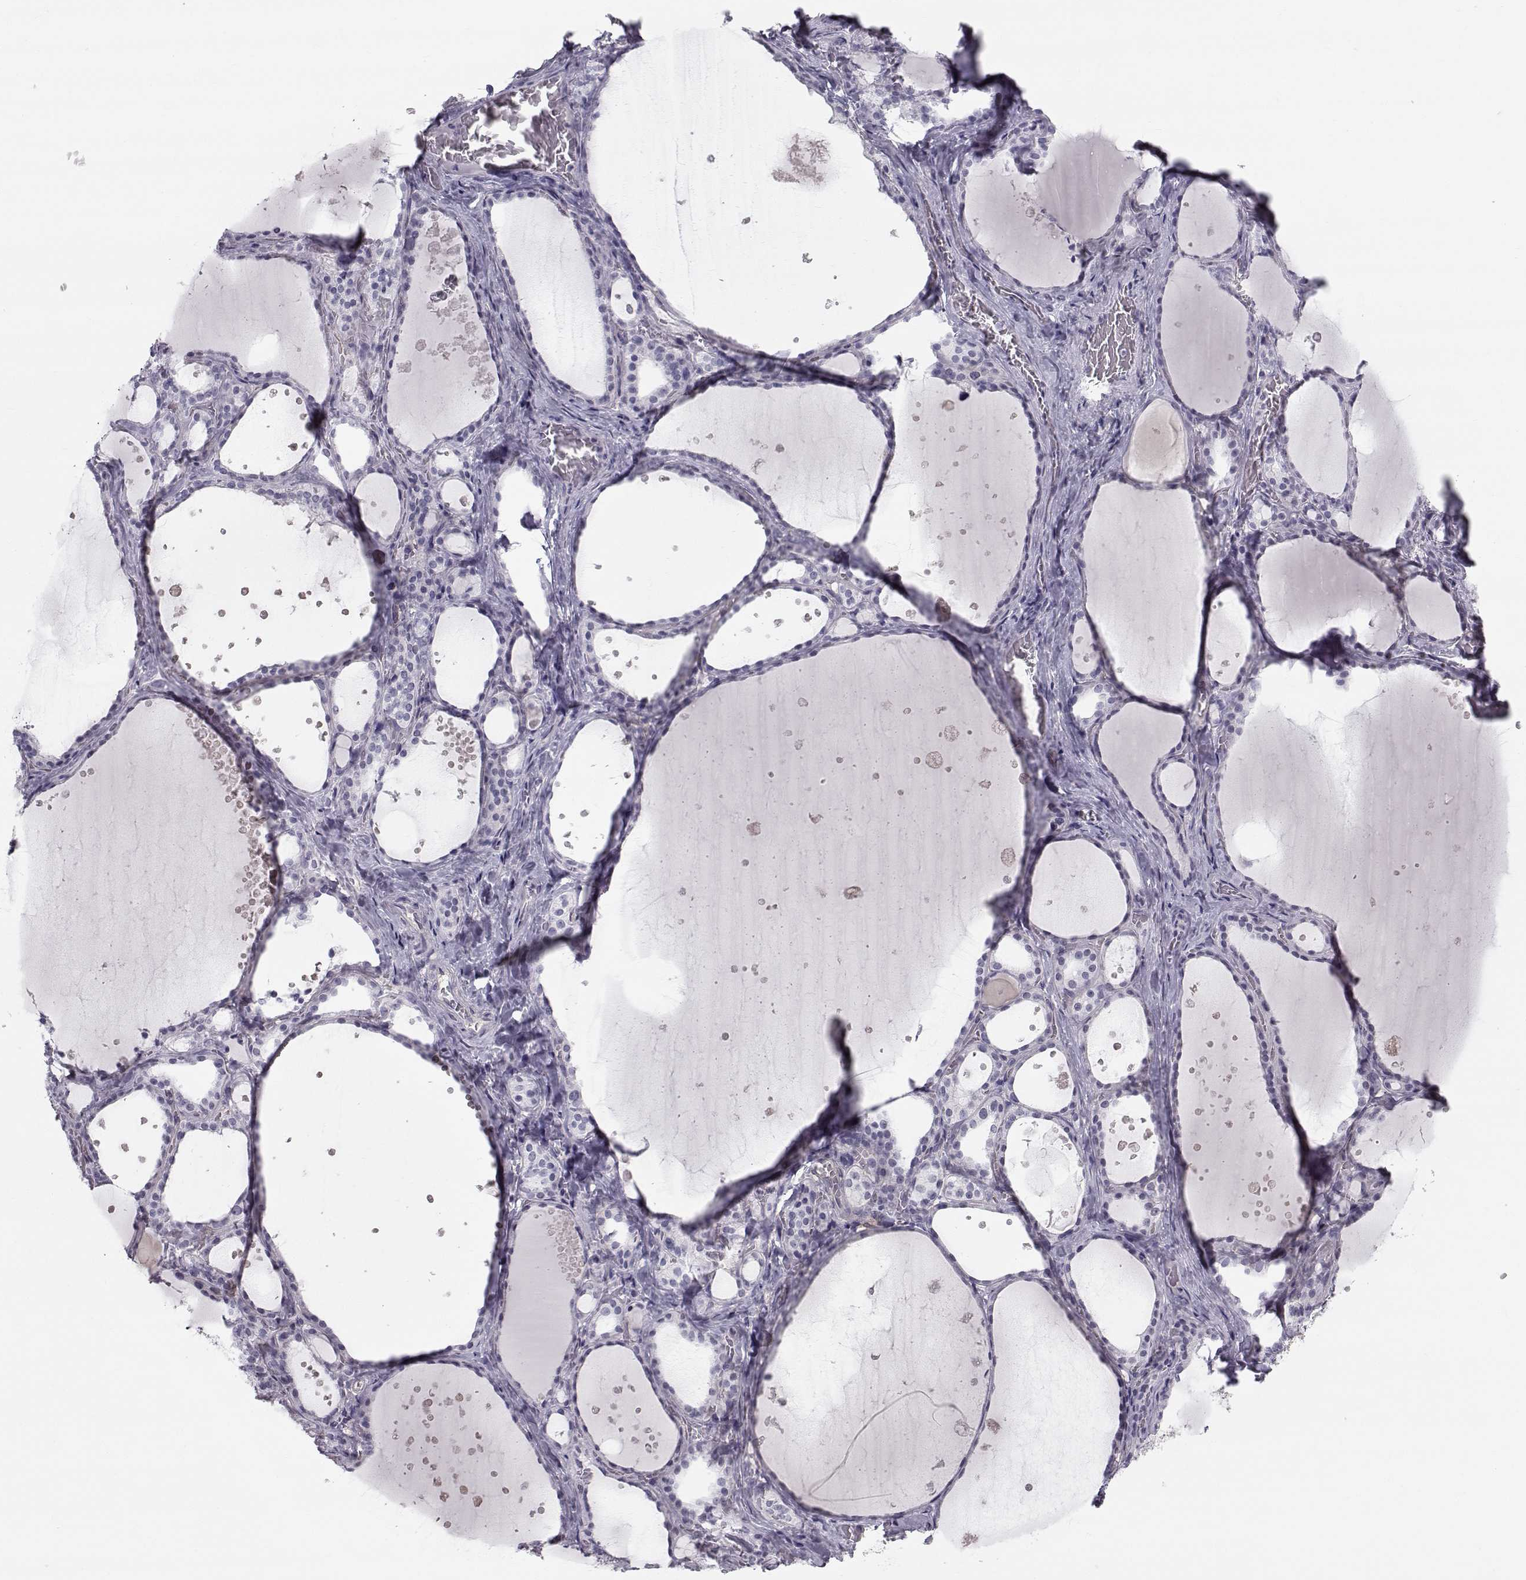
{"staining": {"intensity": "negative", "quantity": "none", "location": "none"}, "tissue": "thyroid gland", "cell_type": "Glandular cells", "image_type": "normal", "snomed": [{"axis": "morphology", "description": "Normal tissue, NOS"}, {"axis": "topography", "description": "Thyroid gland"}], "caption": "Immunohistochemical staining of normal thyroid gland displays no significant positivity in glandular cells. (Immunohistochemistry, brightfield microscopy, high magnification).", "gene": "SPDYE4", "patient": {"sex": "male", "age": 63}}